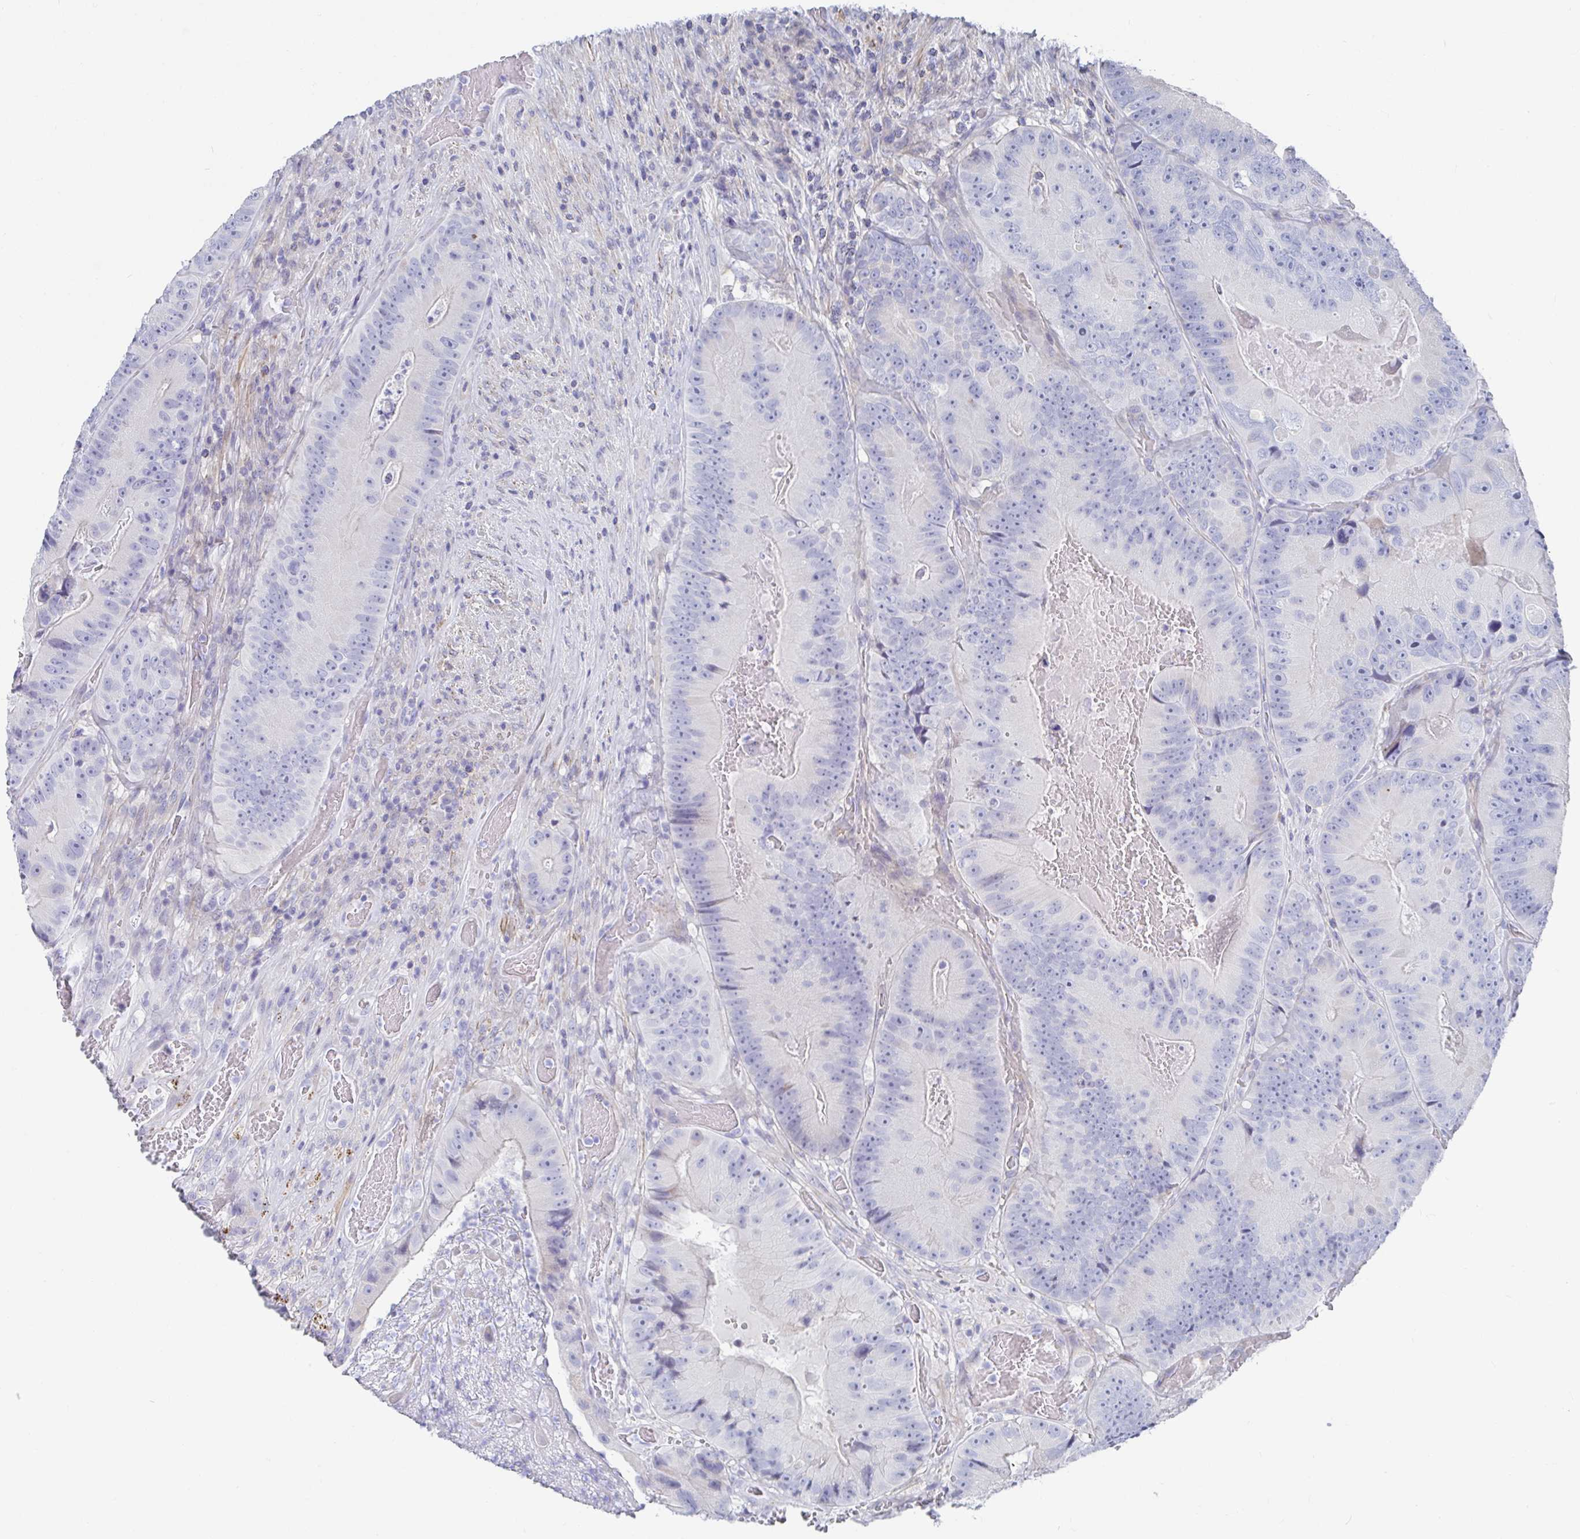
{"staining": {"intensity": "negative", "quantity": "none", "location": "none"}, "tissue": "colorectal cancer", "cell_type": "Tumor cells", "image_type": "cancer", "snomed": [{"axis": "morphology", "description": "Adenocarcinoma, NOS"}, {"axis": "topography", "description": "Colon"}], "caption": "The histopathology image reveals no staining of tumor cells in colorectal cancer.", "gene": "ZFP82", "patient": {"sex": "female", "age": 86}}